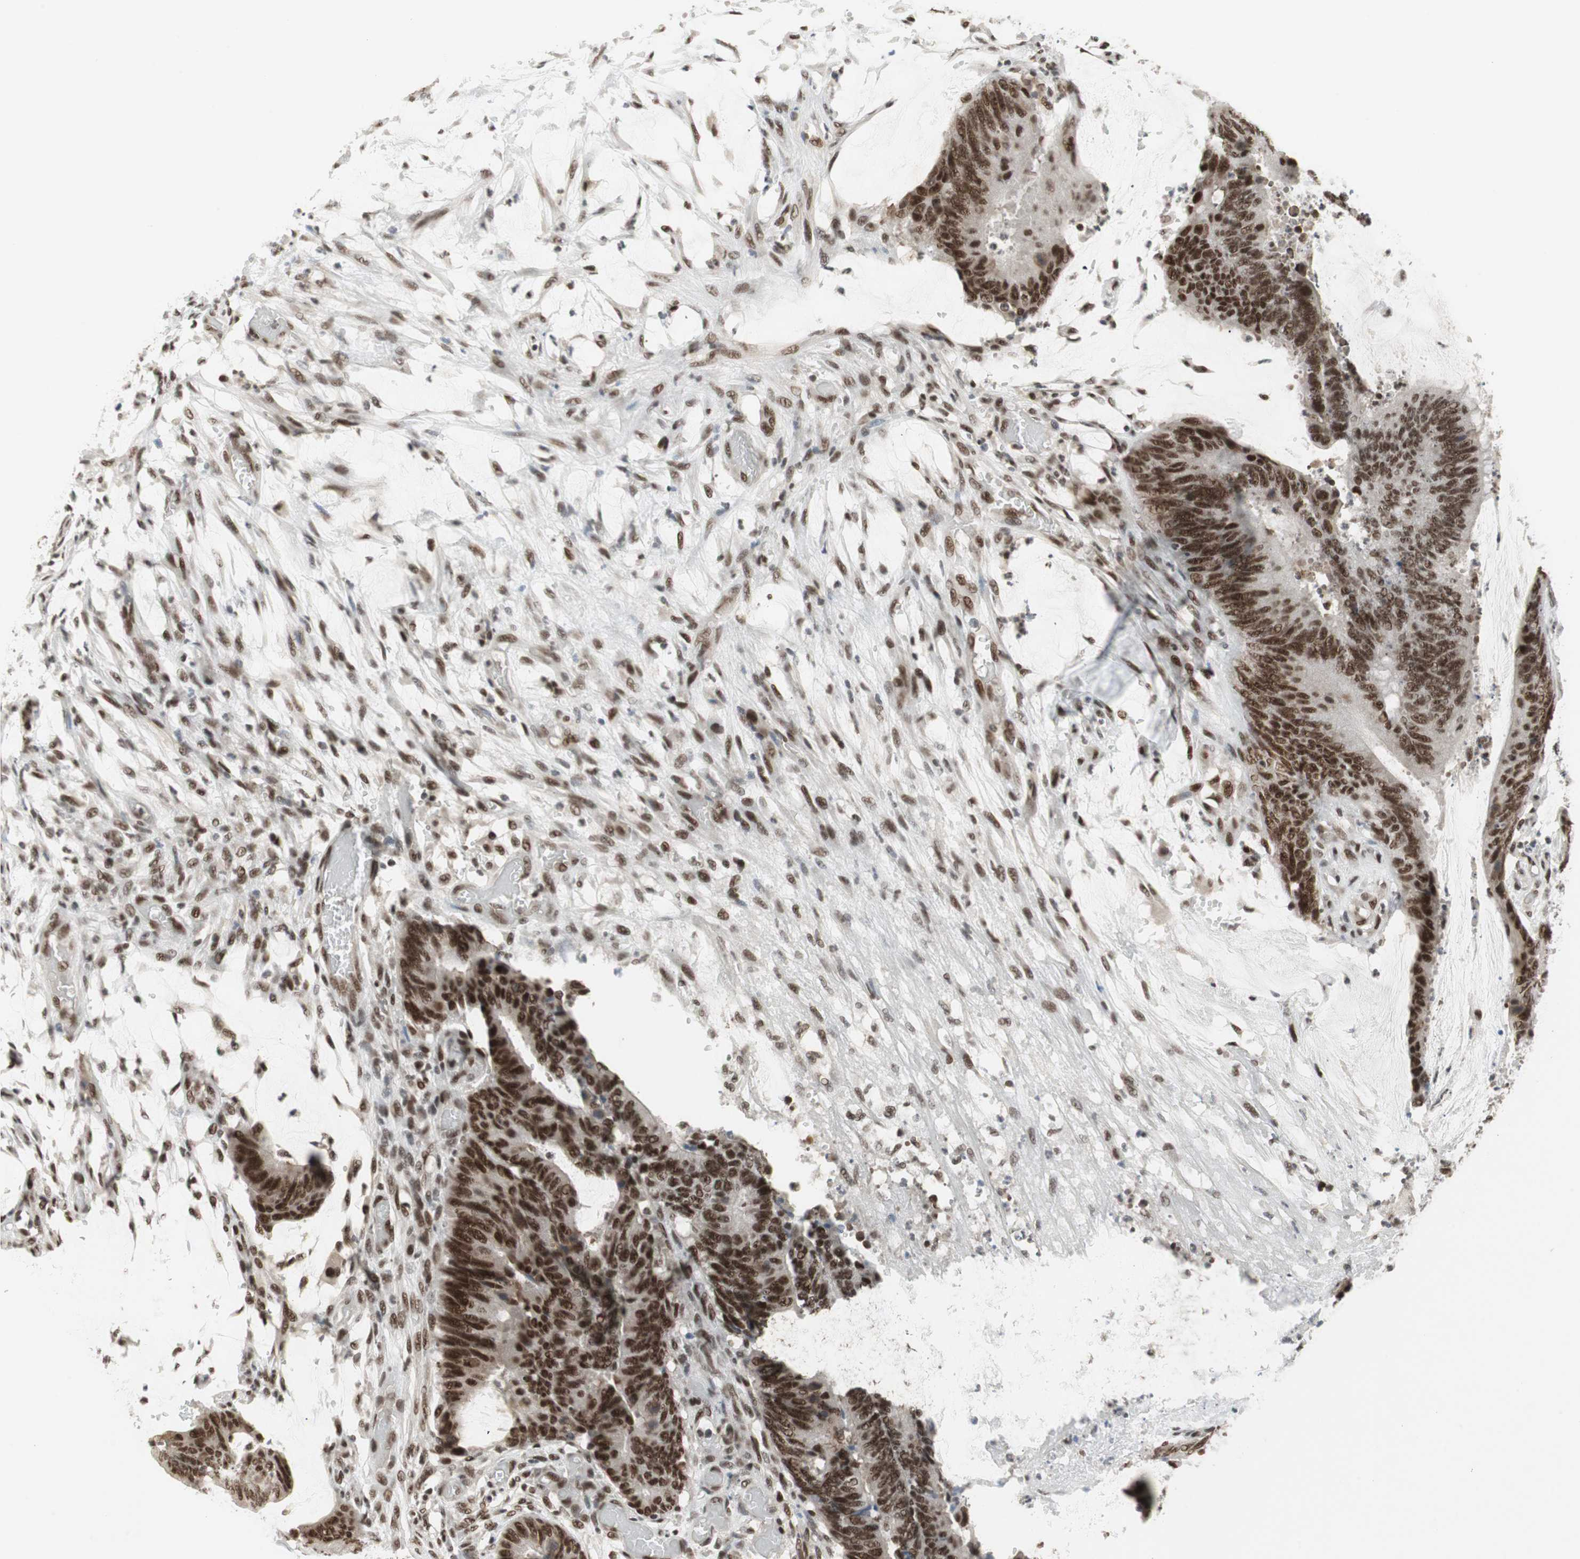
{"staining": {"intensity": "strong", "quantity": ">75%", "location": "nuclear"}, "tissue": "colorectal cancer", "cell_type": "Tumor cells", "image_type": "cancer", "snomed": [{"axis": "morphology", "description": "Adenocarcinoma, NOS"}, {"axis": "topography", "description": "Rectum"}], "caption": "This is a photomicrograph of IHC staining of colorectal cancer (adenocarcinoma), which shows strong expression in the nuclear of tumor cells.", "gene": "RTF1", "patient": {"sex": "female", "age": 66}}